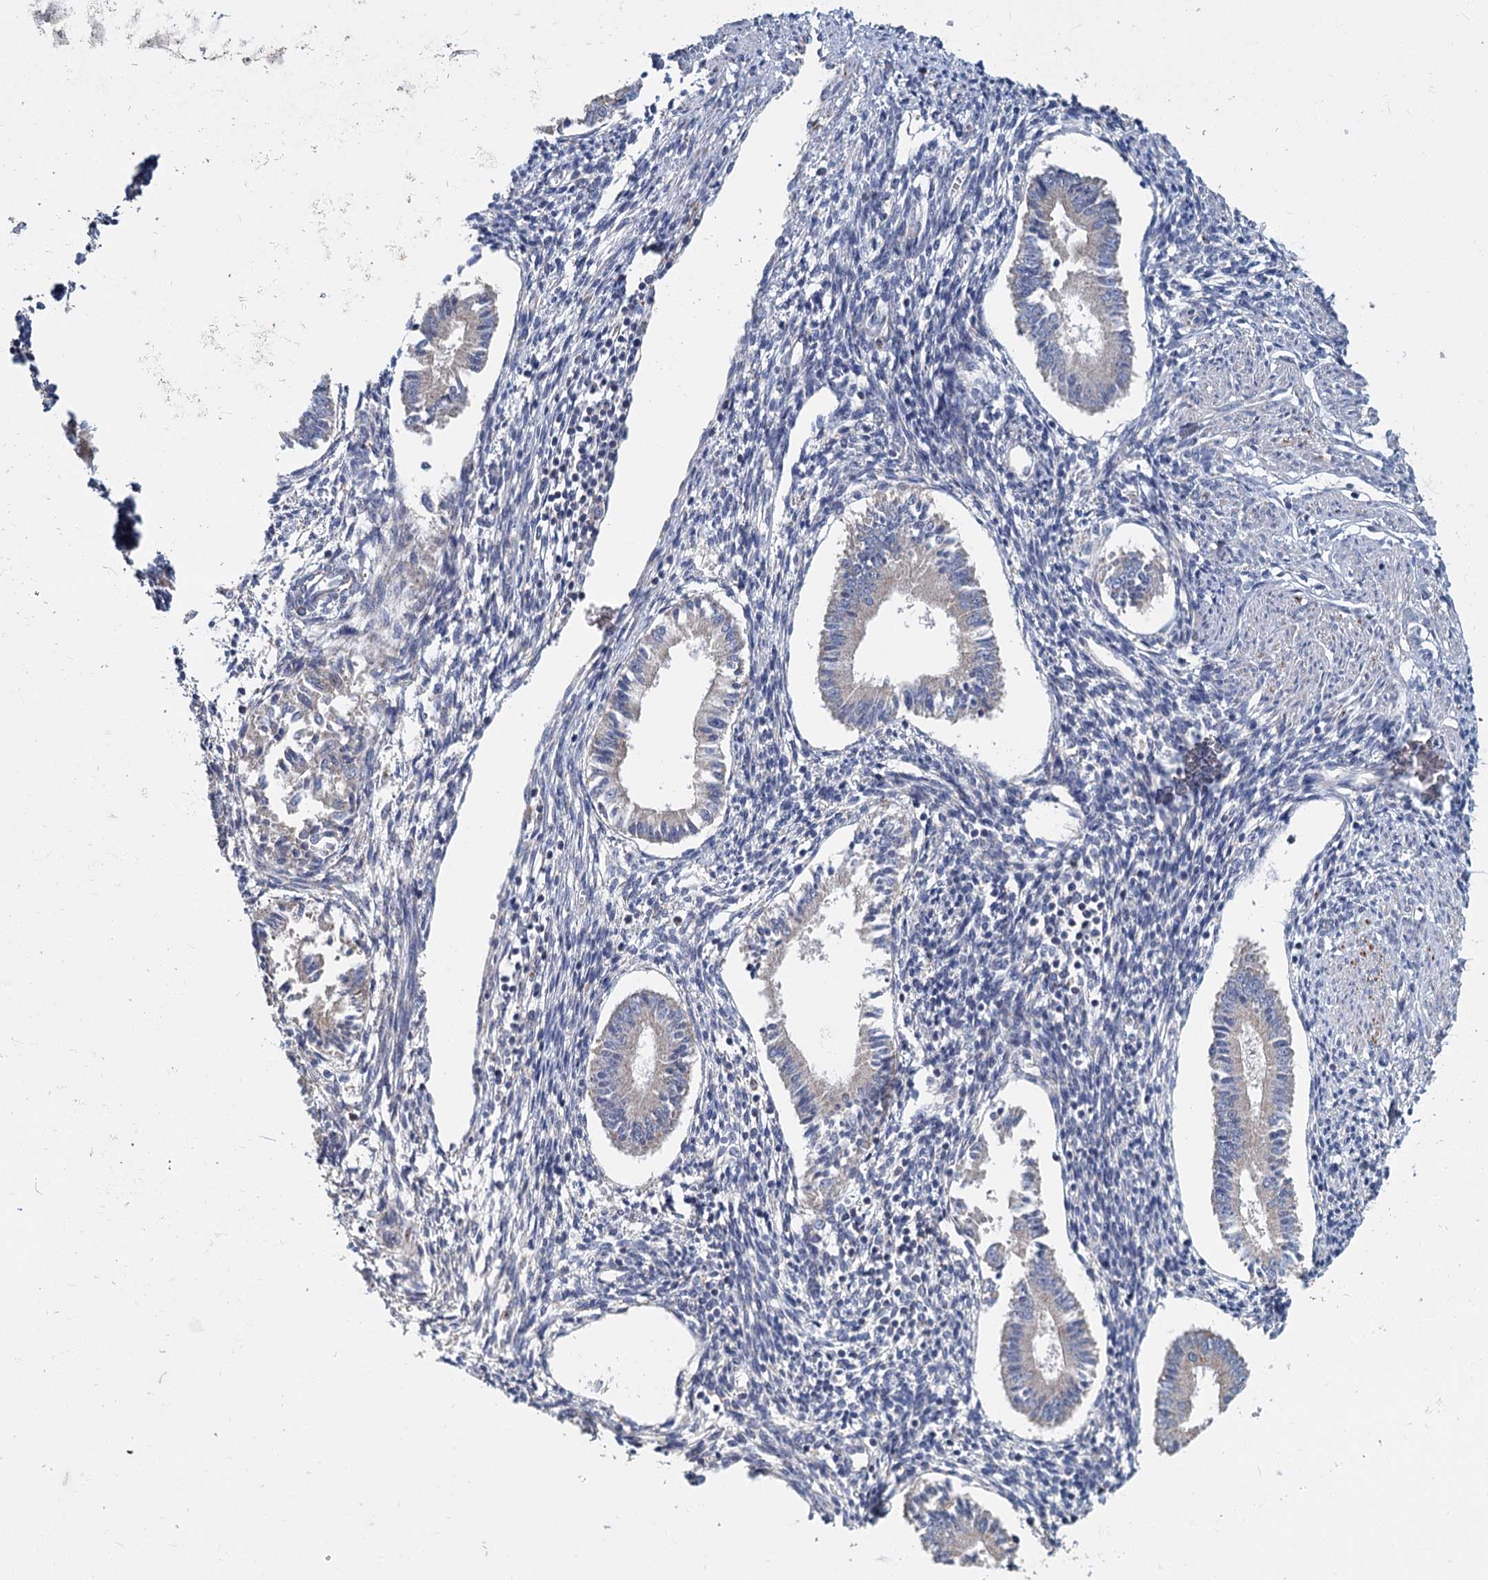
{"staining": {"intensity": "negative", "quantity": "none", "location": "none"}, "tissue": "endometrium", "cell_type": "Cells in endometrial stroma", "image_type": "normal", "snomed": [{"axis": "morphology", "description": "Normal tissue, NOS"}, {"axis": "topography", "description": "Uterus"}, {"axis": "topography", "description": "Endometrium"}], "caption": "This is an IHC micrograph of unremarkable endometrium. There is no expression in cells in endometrial stroma.", "gene": "ANKRD16", "patient": {"sex": "female", "age": 48}}